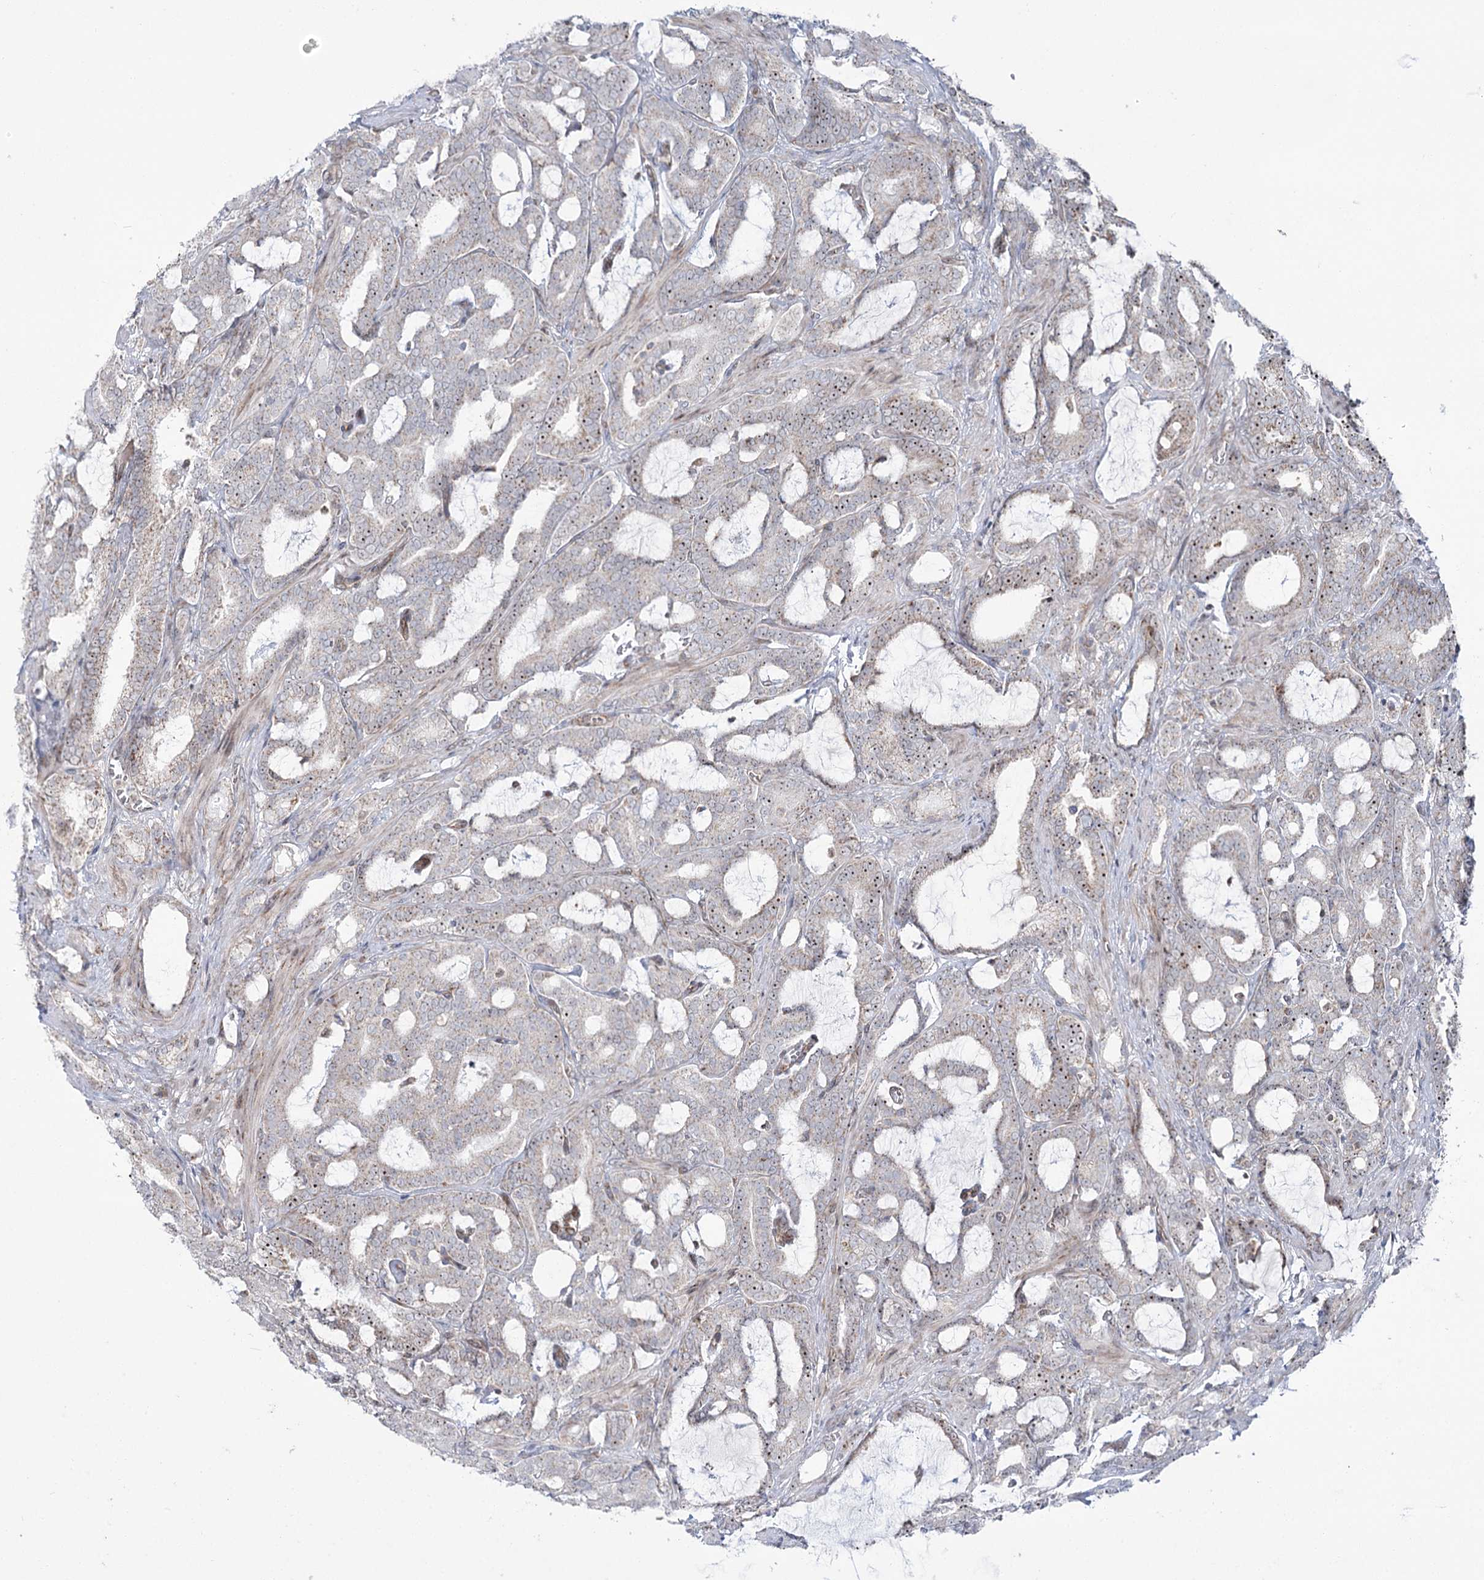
{"staining": {"intensity": "moderate", "quantity": "25%-75%", "location": "cytoplasmic/membranous,nuclear"}, "tissue": "prostate cancer", "cell_type": "Tumor cells", "image_type": "cancer", "snomed": [{"axis": "morphology", "description": "Adenocarcinoma, High grade"}, {"axis": "topography", "description": "Prostate and seminal vesicle, NOS"}], "caption": "The photomicrograph demonstrates immunohistochemical staining of adenocarcinoma (high-grade) (prostate). There is moderate cytoplasmic/membranous and nuclear expression is seen in approximately 25%-75% of tumor cells.", "gene": "STEEP1", "patient": {"sex": "male", "age": 67}}